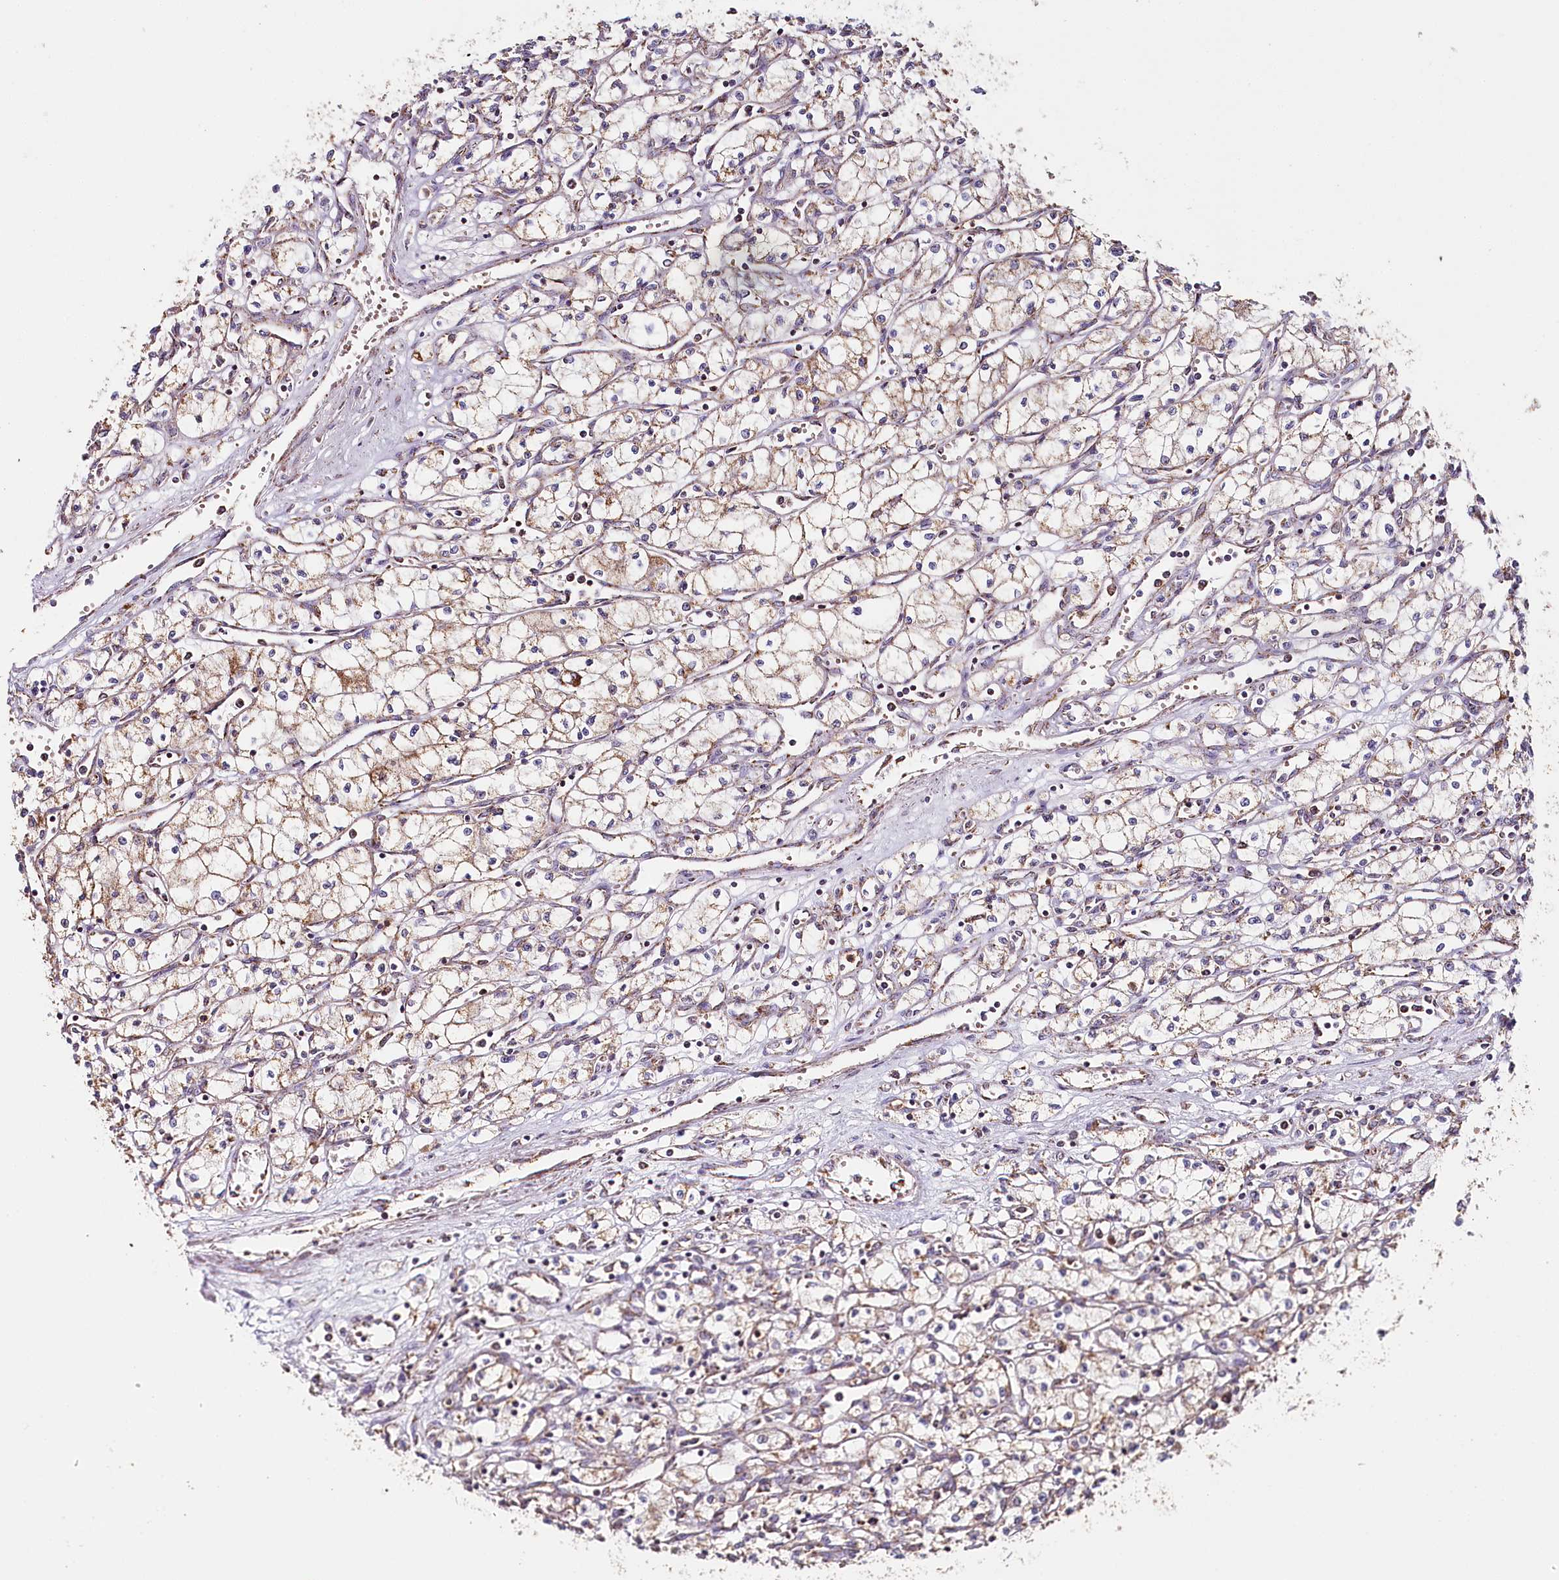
{"staining": {"intensity": "moderate", "quantity": "25%-75%", "location": "cytoplasmic/membranous"}, "tissue": "renal cancer", "cell_type": "Tumor cells", "image_type": "cancer", "snomed": [{"axis": "morphology", "description": "Adenocarcinoma, NOS"}, {"axis": "topography", "description": "Kidney"}], "caption": "Renal cancer (adenocarcinoma) stained with a brown dye reveals moderate cytoplasmic/membranous positive staining in about 25%-75% of tumor cells.", "gene": "MMP25", "patient": {"sex": "male", "age": 59}}